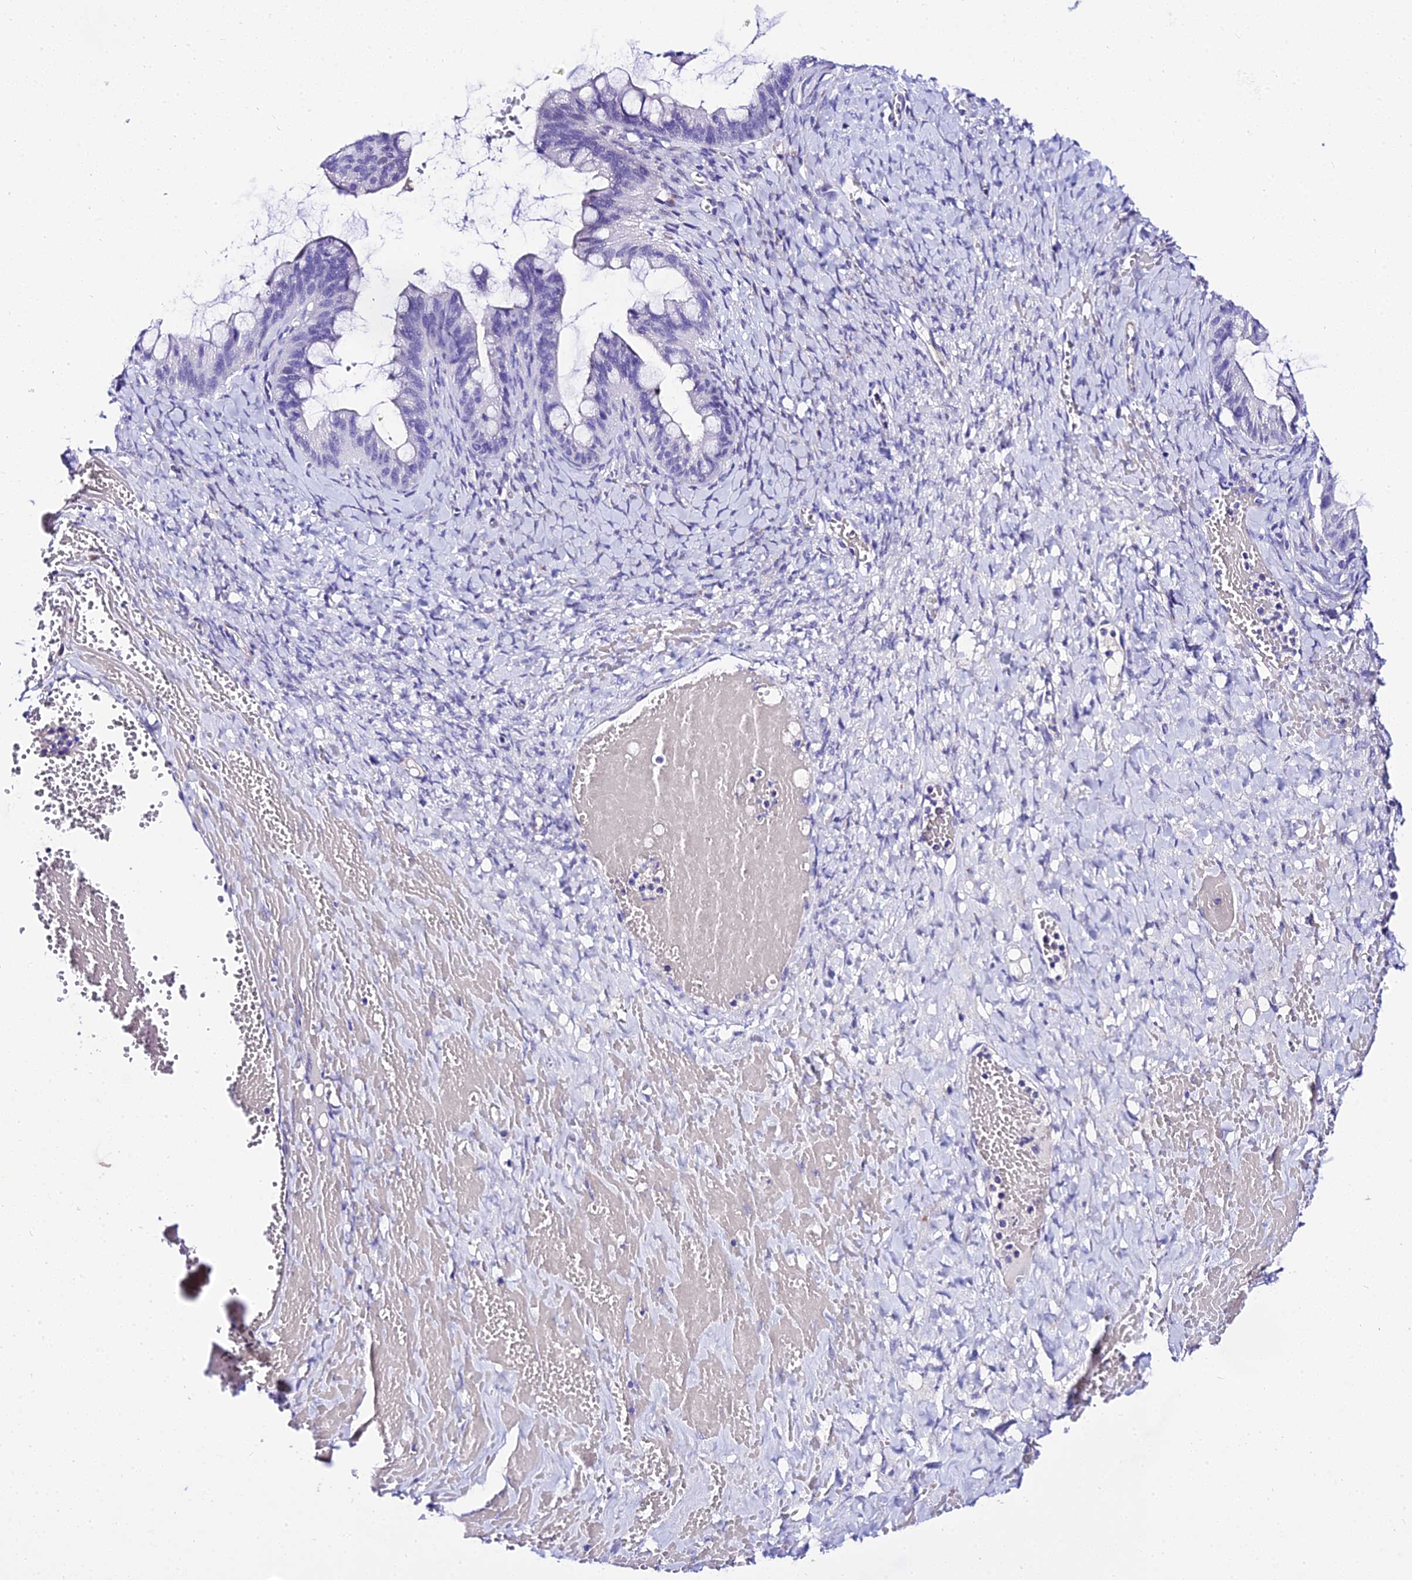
{"staining": {"intensity": "negative", "quantity": "none", "location": "none"}, "tissue": "ovarian cancer", "cell_type": "Tumor cells", "image_type": "cancer", "snomed": [{"axis": "morphology", "description": "Cystadenocarcinoma, mucinous, NOS"}, {"axis": "topography", "description": "Ovary"}], "caption": "High magnification brightfield microscopy of ovarian mucinous cystadenocarcinoma stained with DAB (brown) and counterstained with hematoxylin (blue): tumor cells show no significant staining.", "gene": "DEFB106A", "patient": {"sex": "female", "age": 73}}